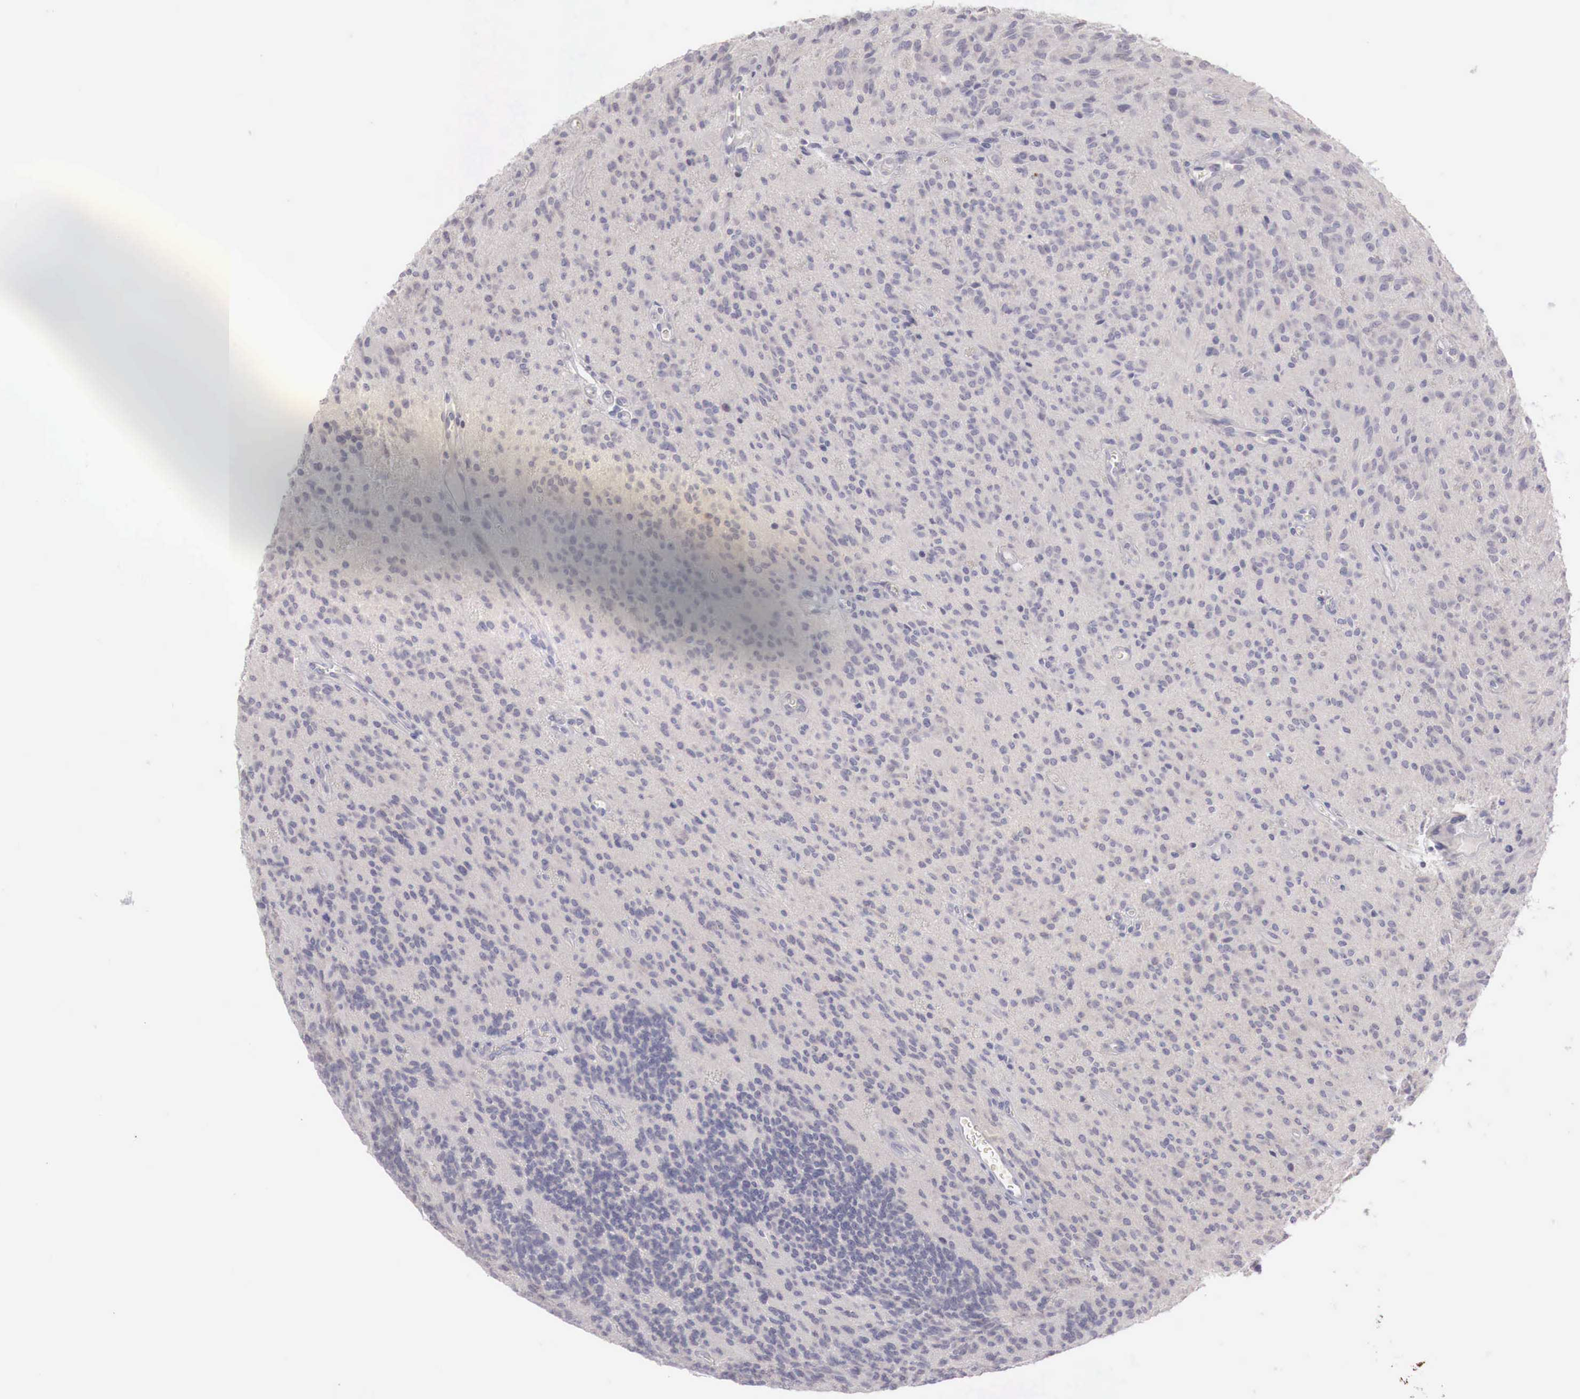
{"staining": {"intensity": "negative", "quantity": "none", "location": "none"}, "tissue": "glioma", "cell_type": "Tumor cells", "image_type": "cancer", "snomed": [{"axis": "morphology", "description": "Glioma, malignant, Low grade"}, {"axis": "topography", "description": "Brain"}], "caption": "Immunohistochemistry (IHC) micrograph of human glioma stained for a protein (brown), which shows no positivity in tumor cells.", "gene": "GATA1", "patient": {"sex": "female", "age": 15}}